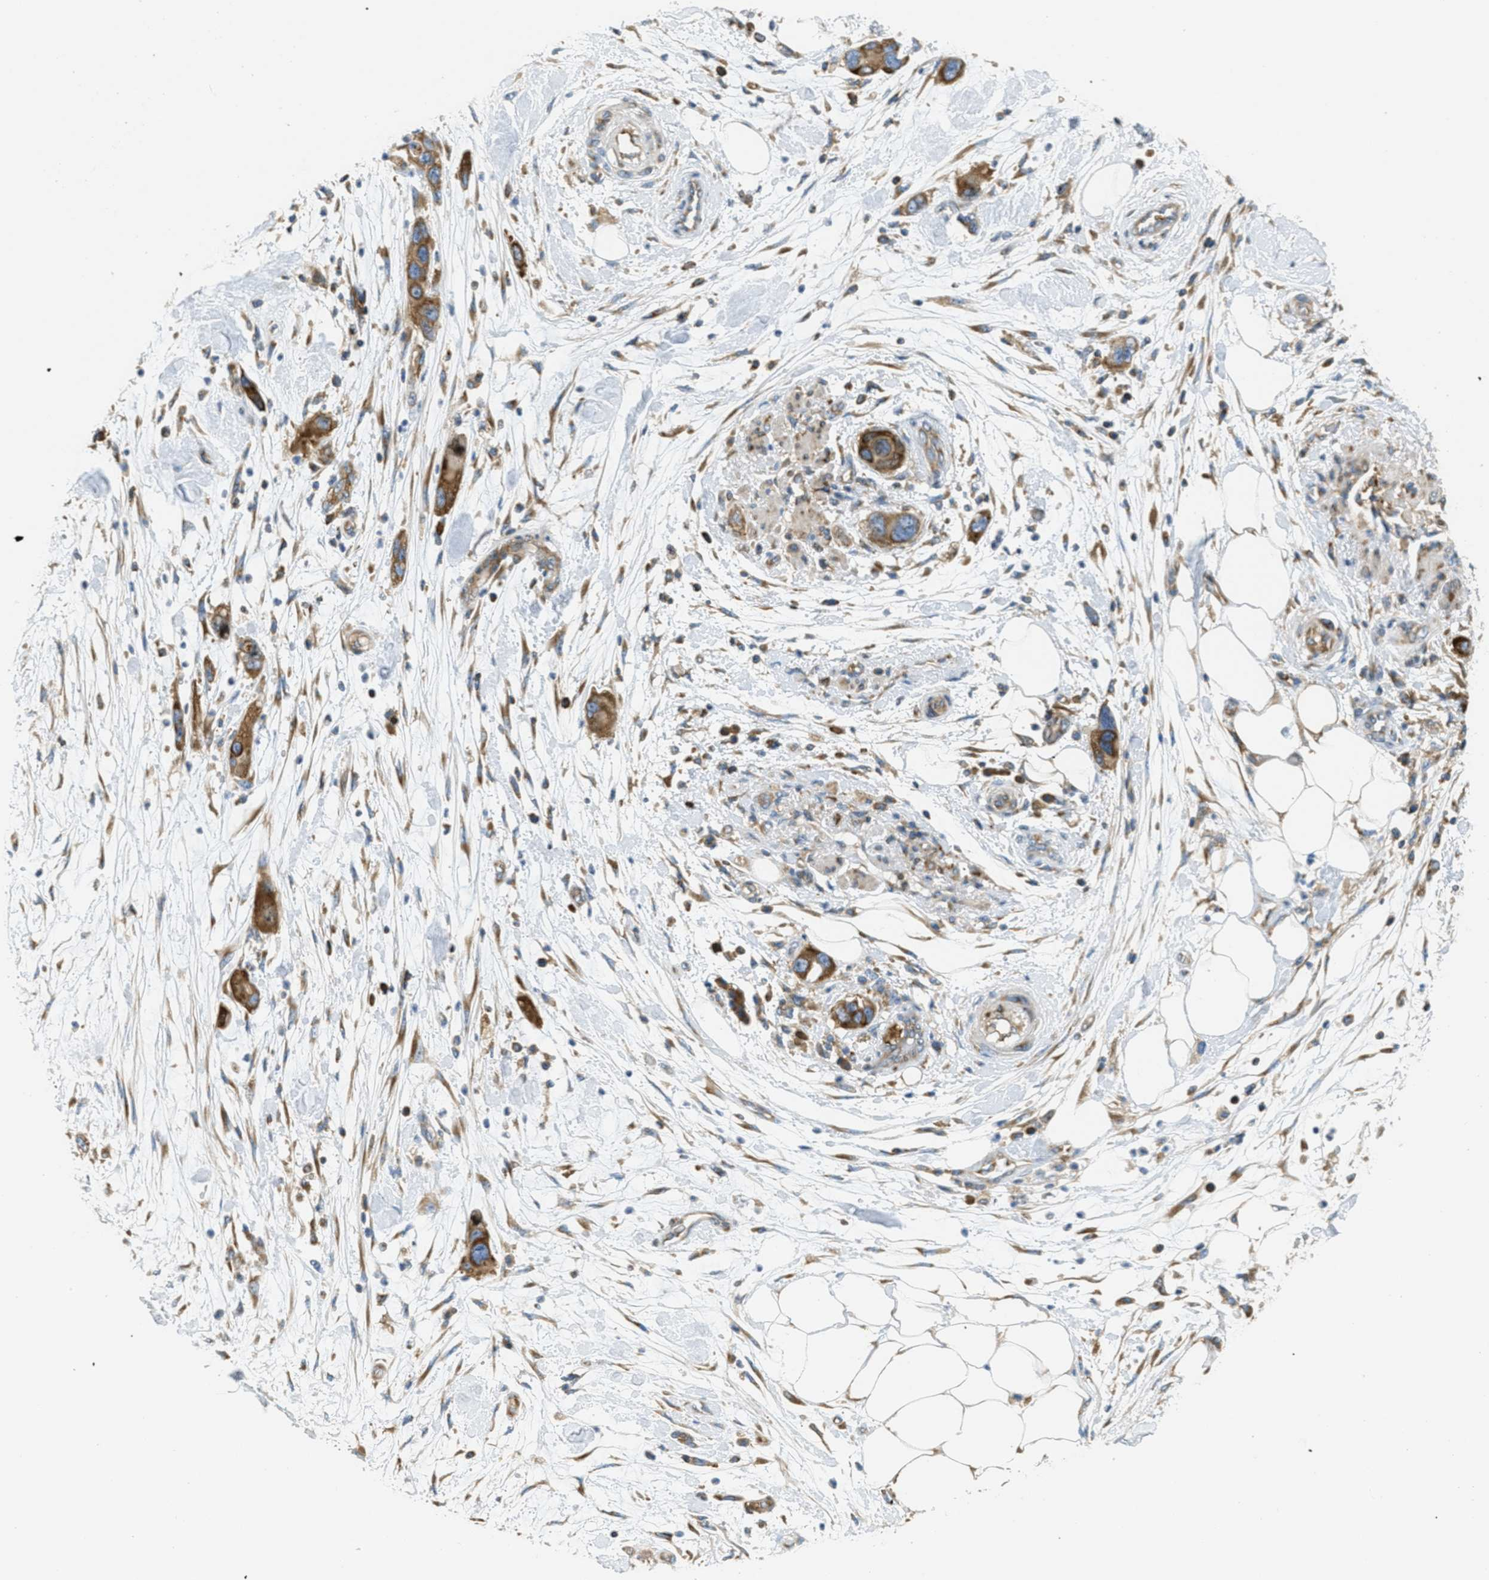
{"staining": {"intensity": "moderate", "quantity": ">75%", "location": "cytoplasmic/membranous"}, "tissue": "pancreatic cancer", "cell_type": "Tumor cells", "image_type": "cancer", "snomed": [{"axis": "morphology", "description": "Normal tissue, NOS"}, {"axis": "morphology", "description": "Adenocarcinoma, NOS"}, {"axis": "topography", "description": "Pancreas"}], "caption": "Moderate cytoplasmic/membranous positivity is seen in about >75% of tumor cells in adenocarcinoma (pancreatic).", "gene": "ABCF1", "patient": {"sex": "female", "age": 71}}